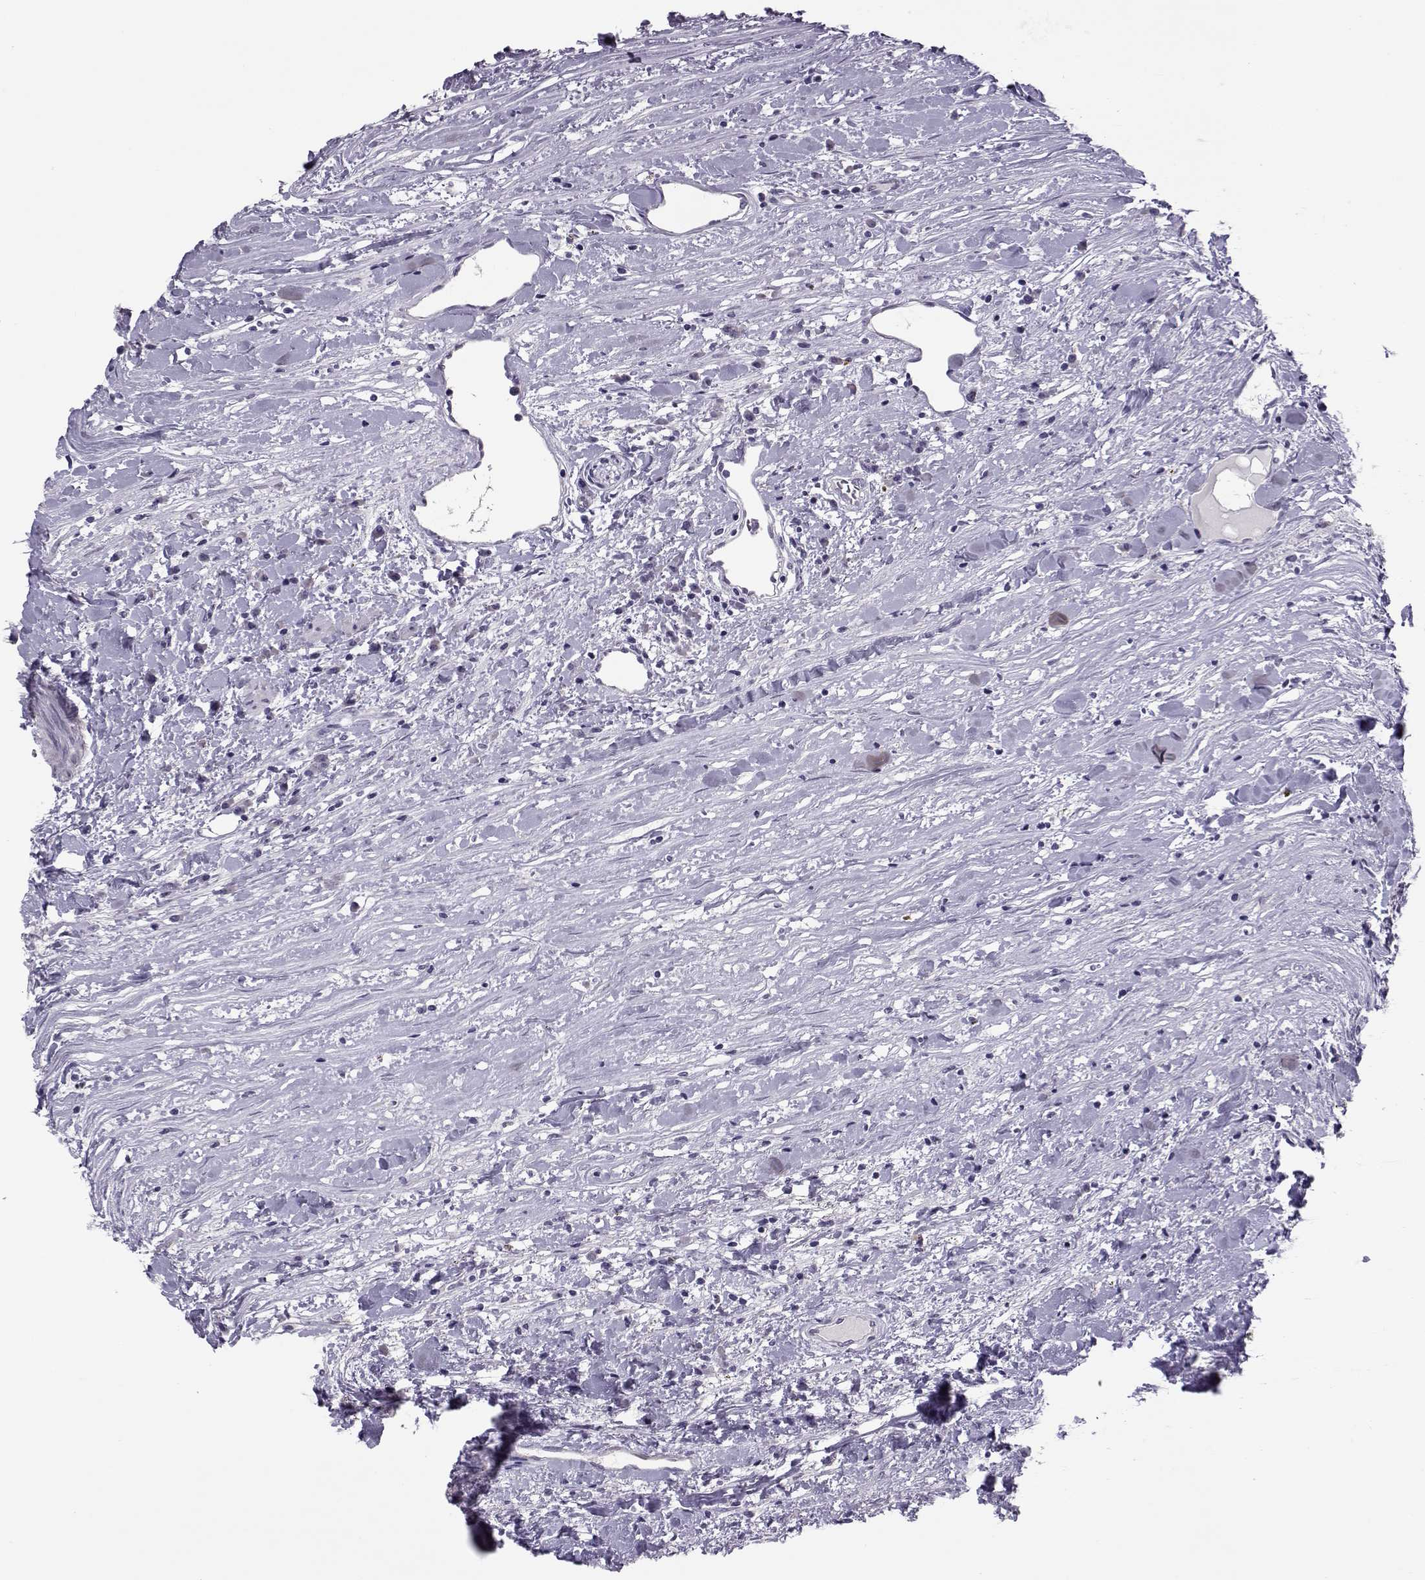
{"staining": {"intensity": "negative", "quantity": "none", "location": "none"}, "tissue": "renal cancer", "cell_type": "Tumor cells", "image_type": "cancer", "snomed": [{"axis": "morphology", "description": "Adenocarcinoma, NOS"}, {"axis": "topography", "description": "Kidney"}], "caption": "An image of renal adenocarcinoma stained for a protein shows no brown staining in tumor cells. Nuclei are stained in blue.", "gene": "ASRGL1", "patient": {"sex": "female", "age": 67}}